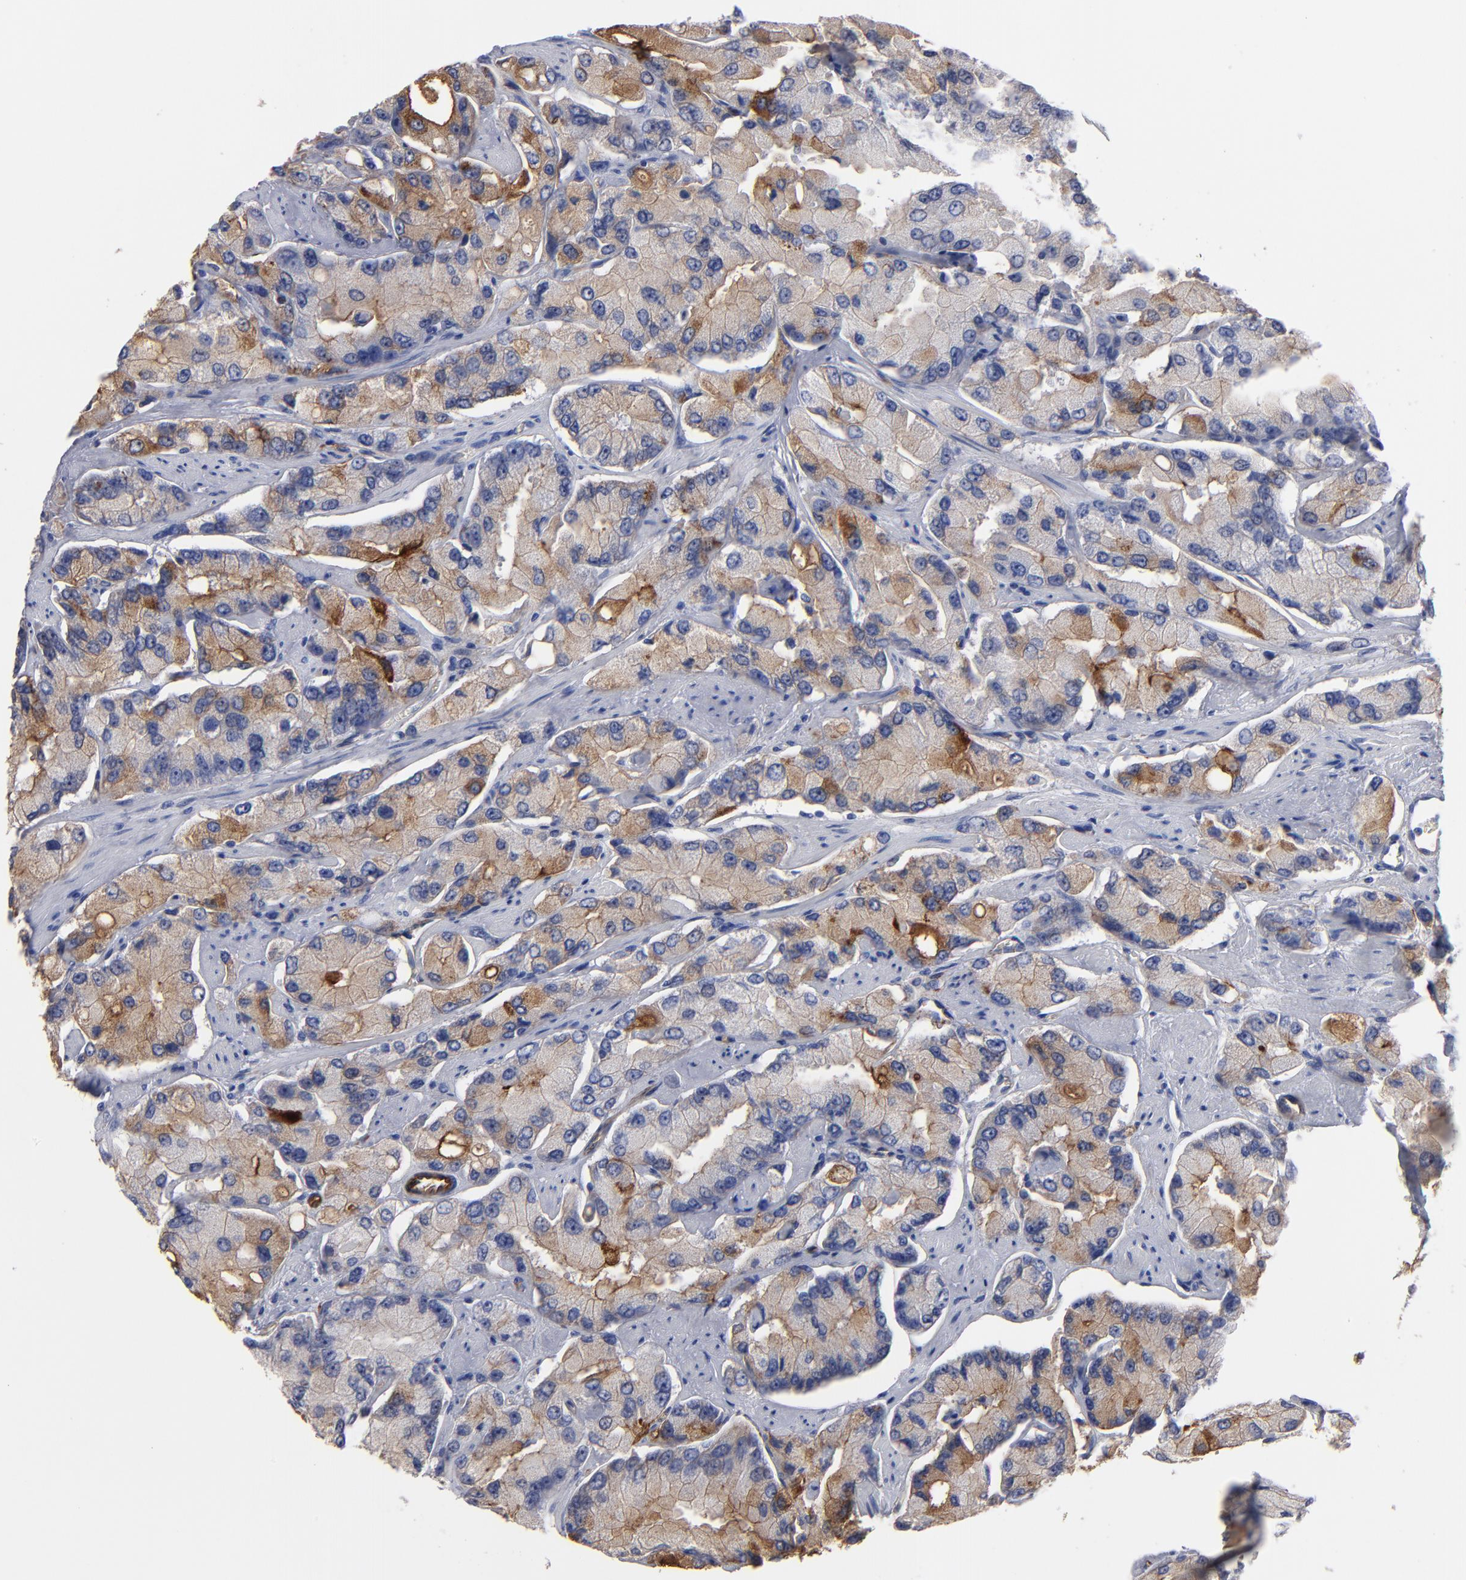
{"staining": {"intensity": "weak", "quantity": "<25%", "location": "cytoplasmic/membranous"}, "tissue": "prostate cancer", "cell_type": "Tumor cells", "image_type": "cancer", "snomed": [{"axis": "morphology", "description": "Adenocarcinoma, High grade"}, {"axis": "topography", "description": "Prostate"}], "caption": "Prostate adenocarcinoma (high-grade) was stained to show a protein in brown. There is no significant expression in tumor cells. Nuclei are stained in blue.", "gene": "TM4SF1", "patient": {"sex": "male", "age": 58}}